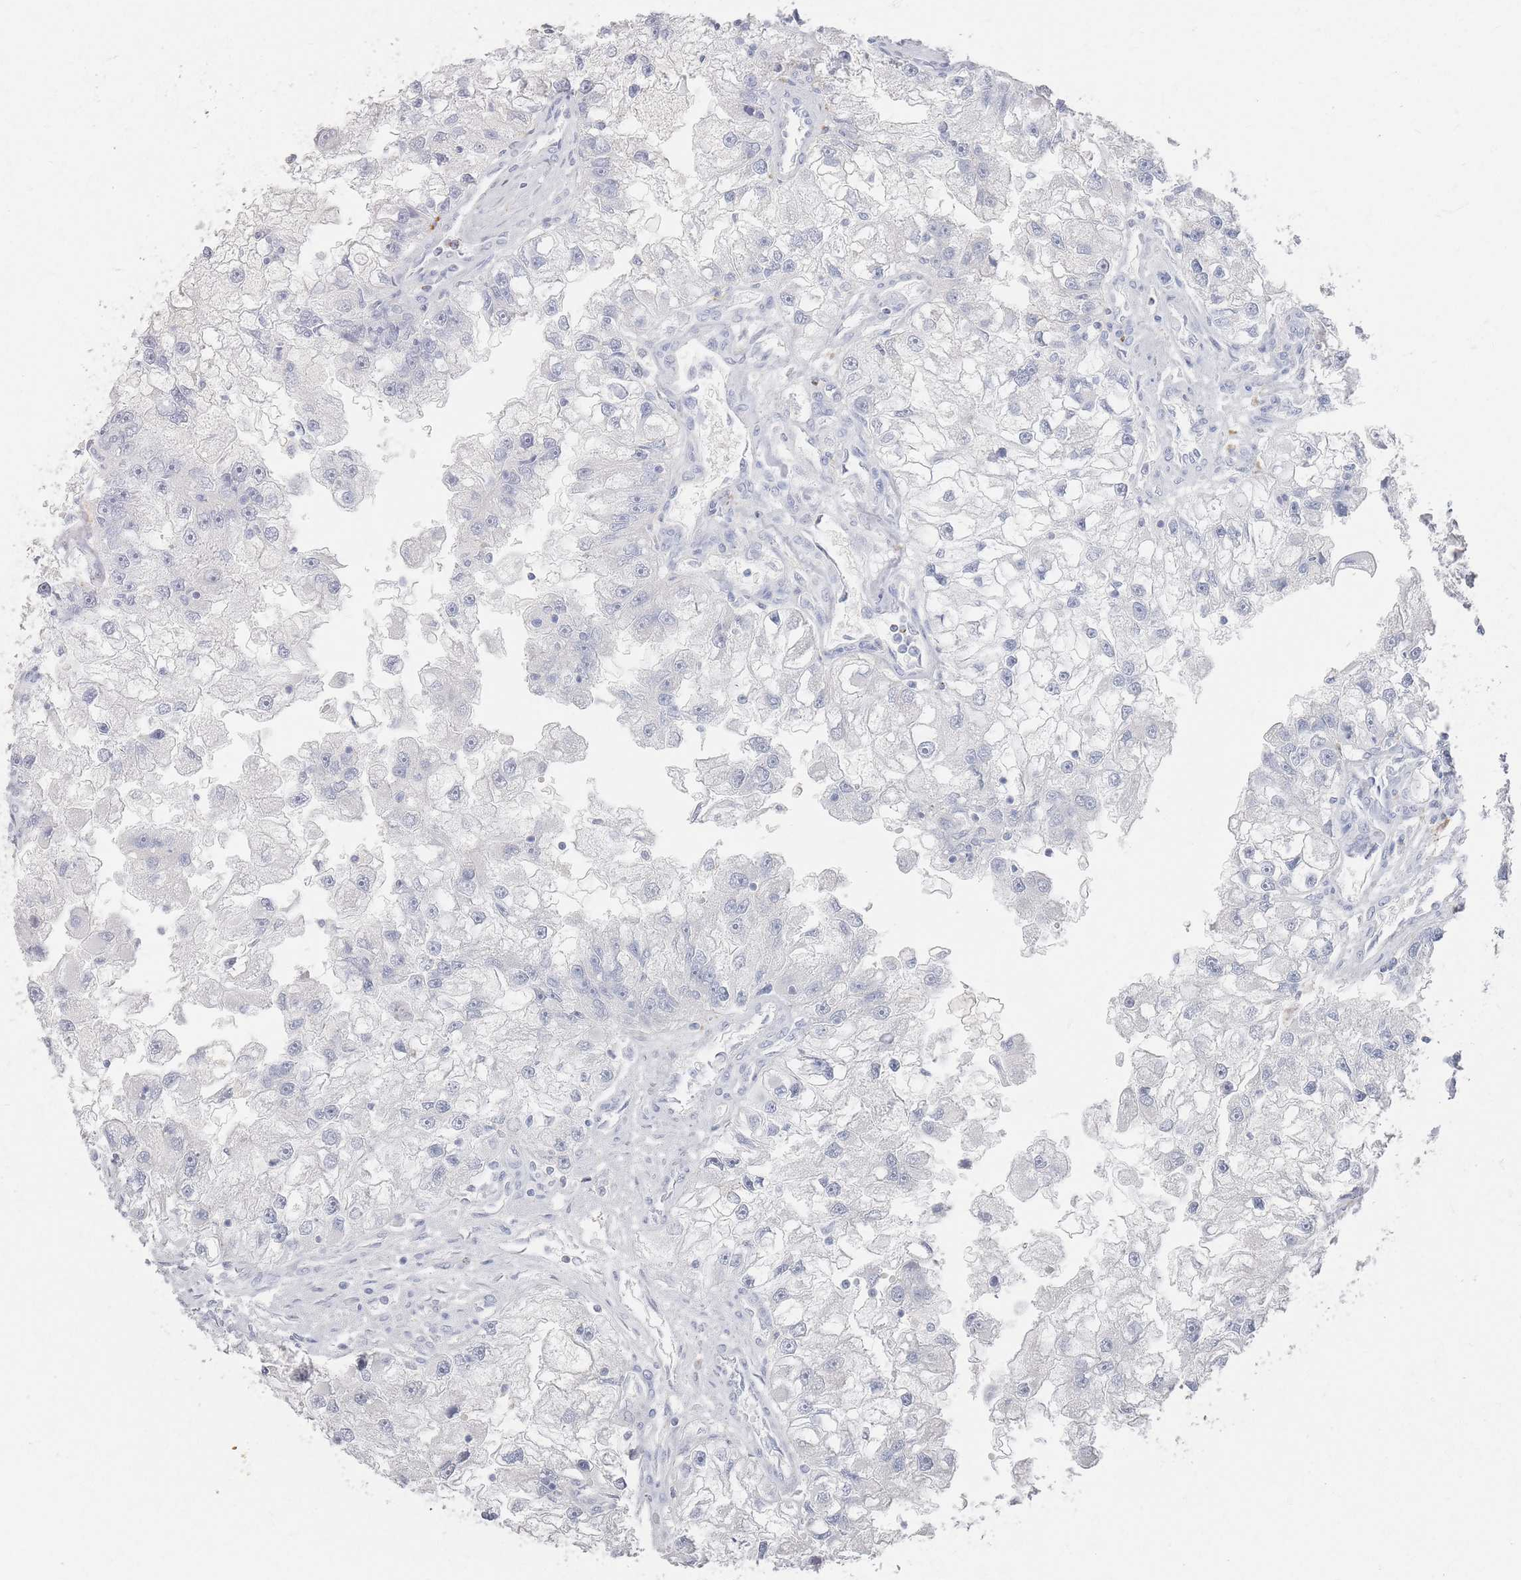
{"staining": {"intensity": "negative", "quantity": "none", "location": "none"}, "tissue": "renal cancer", "cell_type": "Tumor cells", "image_type": "cancer", "snomed": [{"axis": "morphology", "description": "Adenocarcinoma, NOS"}, {"axis": "topography", "description": "Kidney"}], "caption": "This is a micrograph of immunohistochemistry staining of renal adenocarcinoma, which shows no positivity in tumor cells. The staining was performed using DAB to visualize the protein expression in brown, while the nuclei were stained in blue with hematoxylin (Magnification: 20x).", "gene": "SLC2A11", "patient": {"sex": "male", "age": 63}}